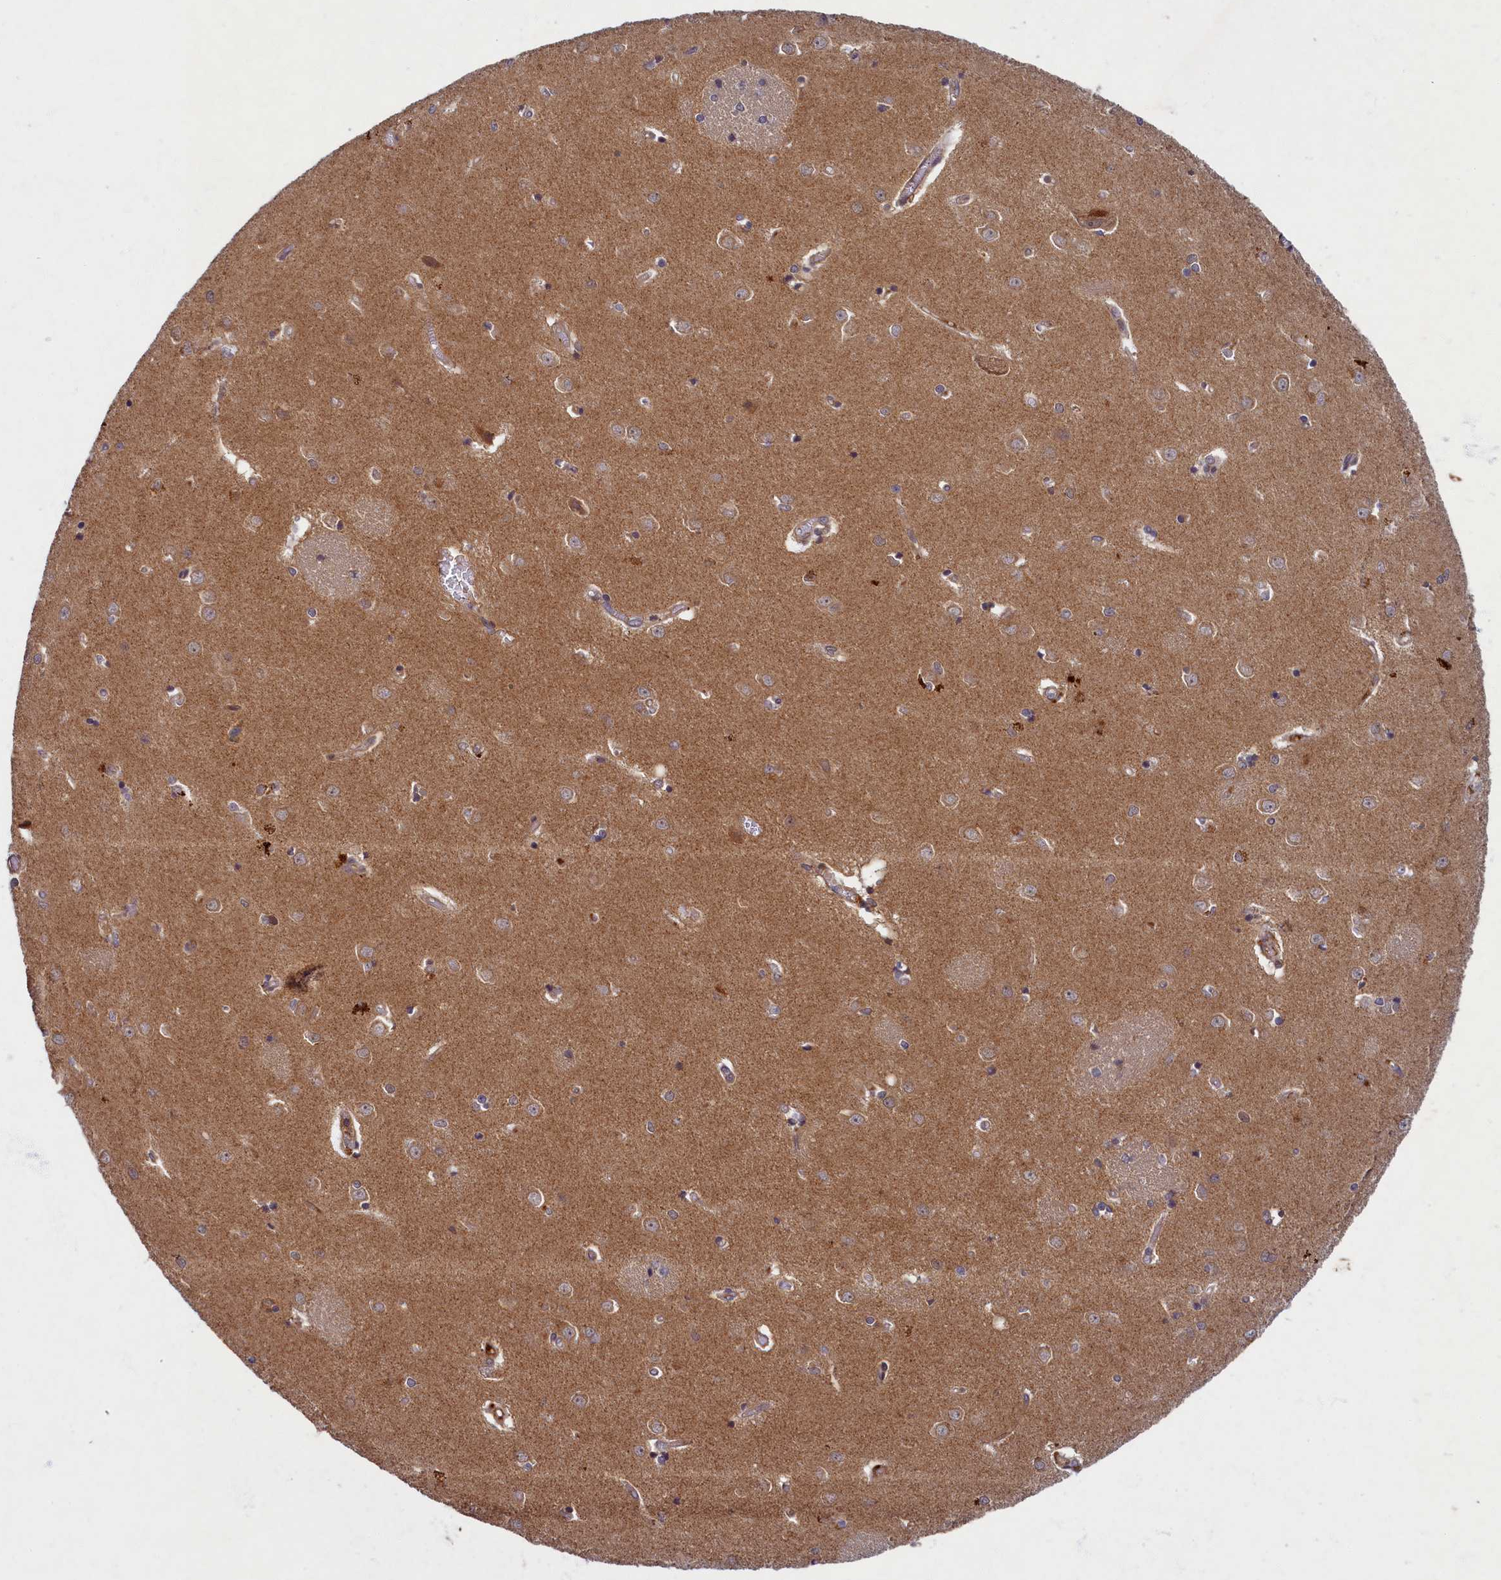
{"staining": {"intensity": "weak", "quantity": "<25%", "location": "cytoplasmic/membranous"}, "tissue": "caudate", "cell_type": "Glial cells", "image_type": "normal", "snomed": [{"axis": "morphology", "description": "Normal tissue, NOS"}, {"axis": "topography", "description": "Lateral ventricle wall"}], "caption": "This is an immunohistochemistry micrograph of benign caudate. There is no expression in glial cells.", "gene": "BICD1", "patient": {"sex": "male", "age": 37}}